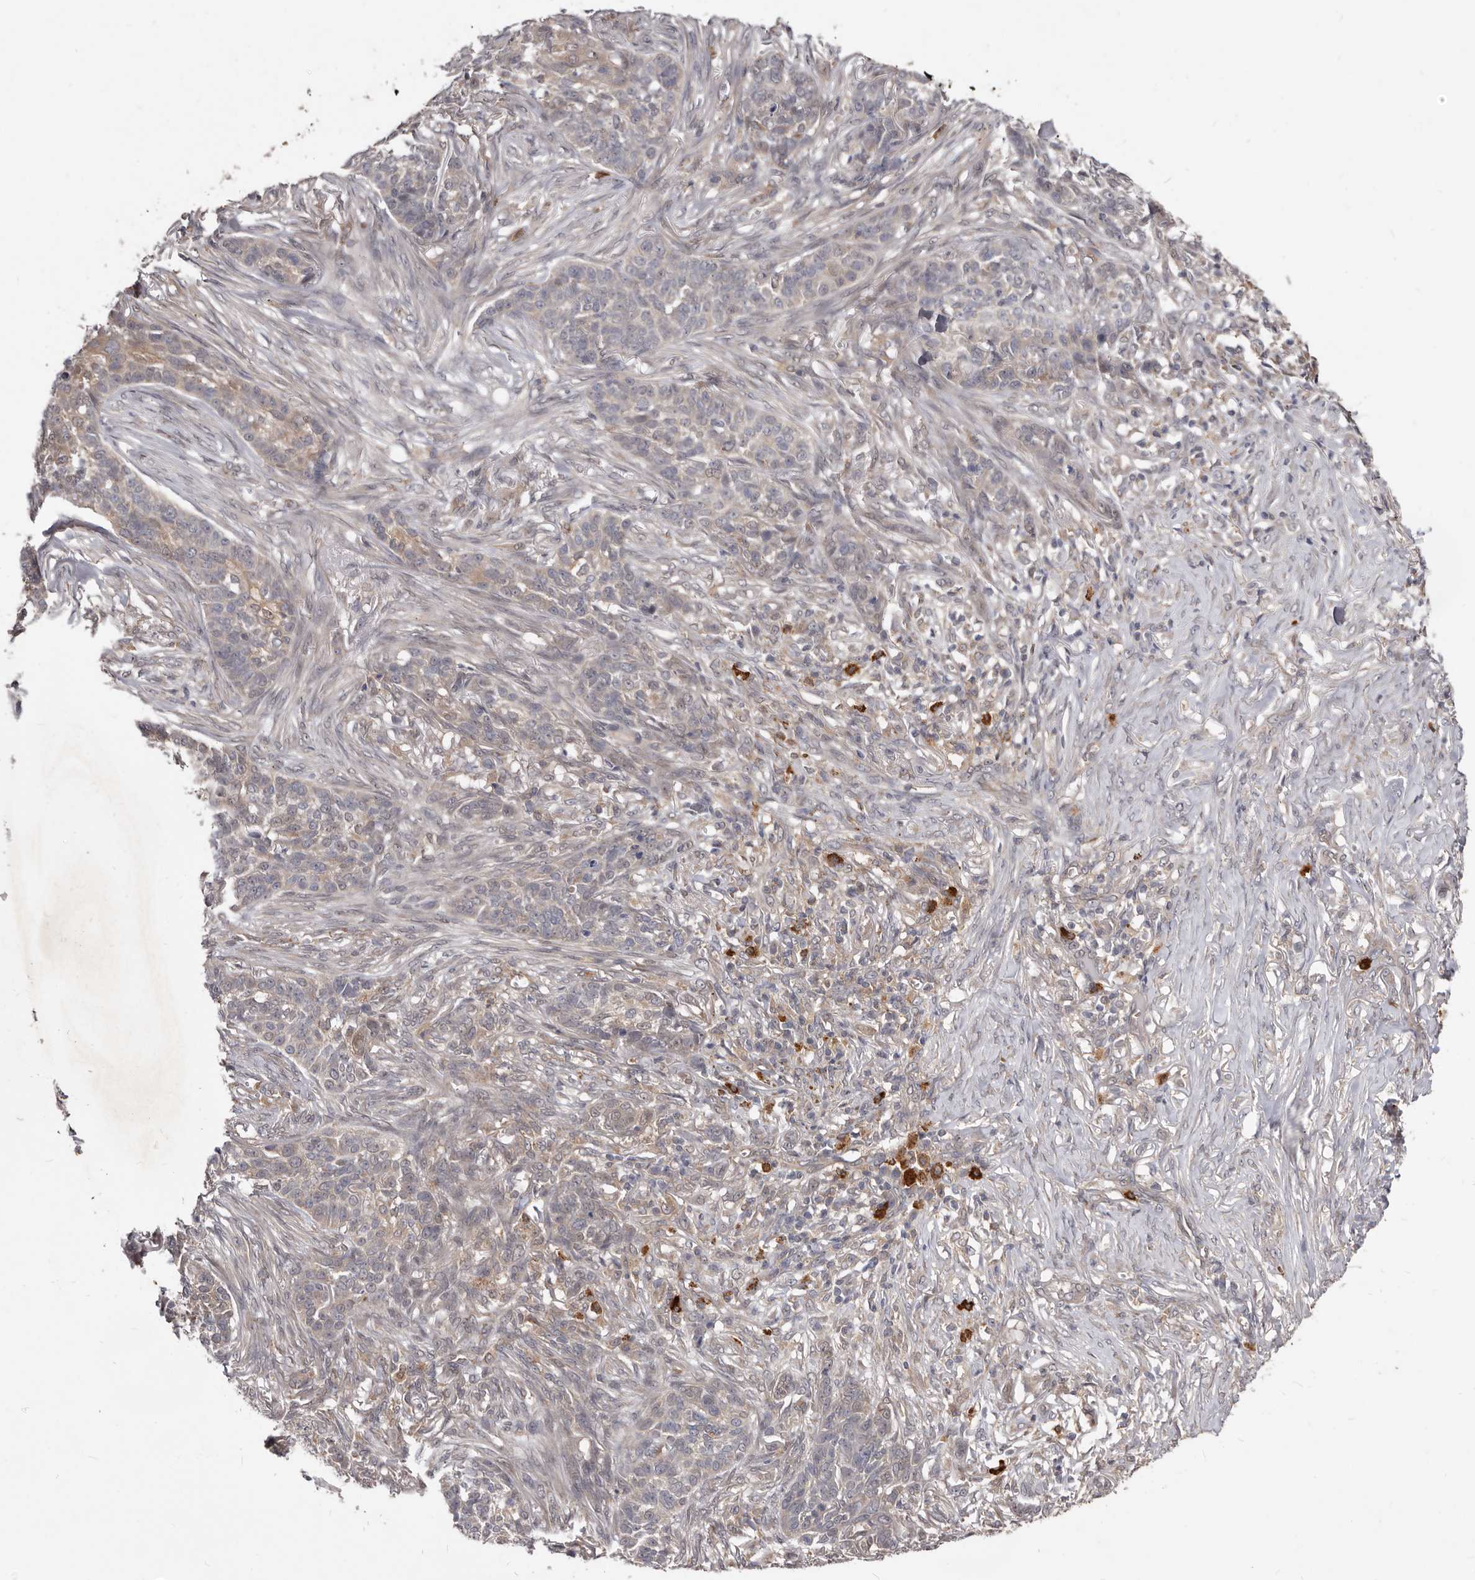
{"staining": {"intensity": "weak", "quantity": "<25%", "location": "cytoplasmic/membranous"}, "tissue": "skin cancer", "cell_type": "Tumor cells", "image_type": "cancer", "snomed": [{"axis": "morphology", "description": "Basal cell carcinoma"}, {"axis": "topography", "description": "Skin"}], "caption": "This photomicrograph is of basal cell carcinoma (skin) stained with immunohistochemistry to label a protein in brown with the nuclei are counter-stained blue. There is no positivity in tumor cells.", "gene": "ACLY", "patient": {"sex": "male", "age": 85}}